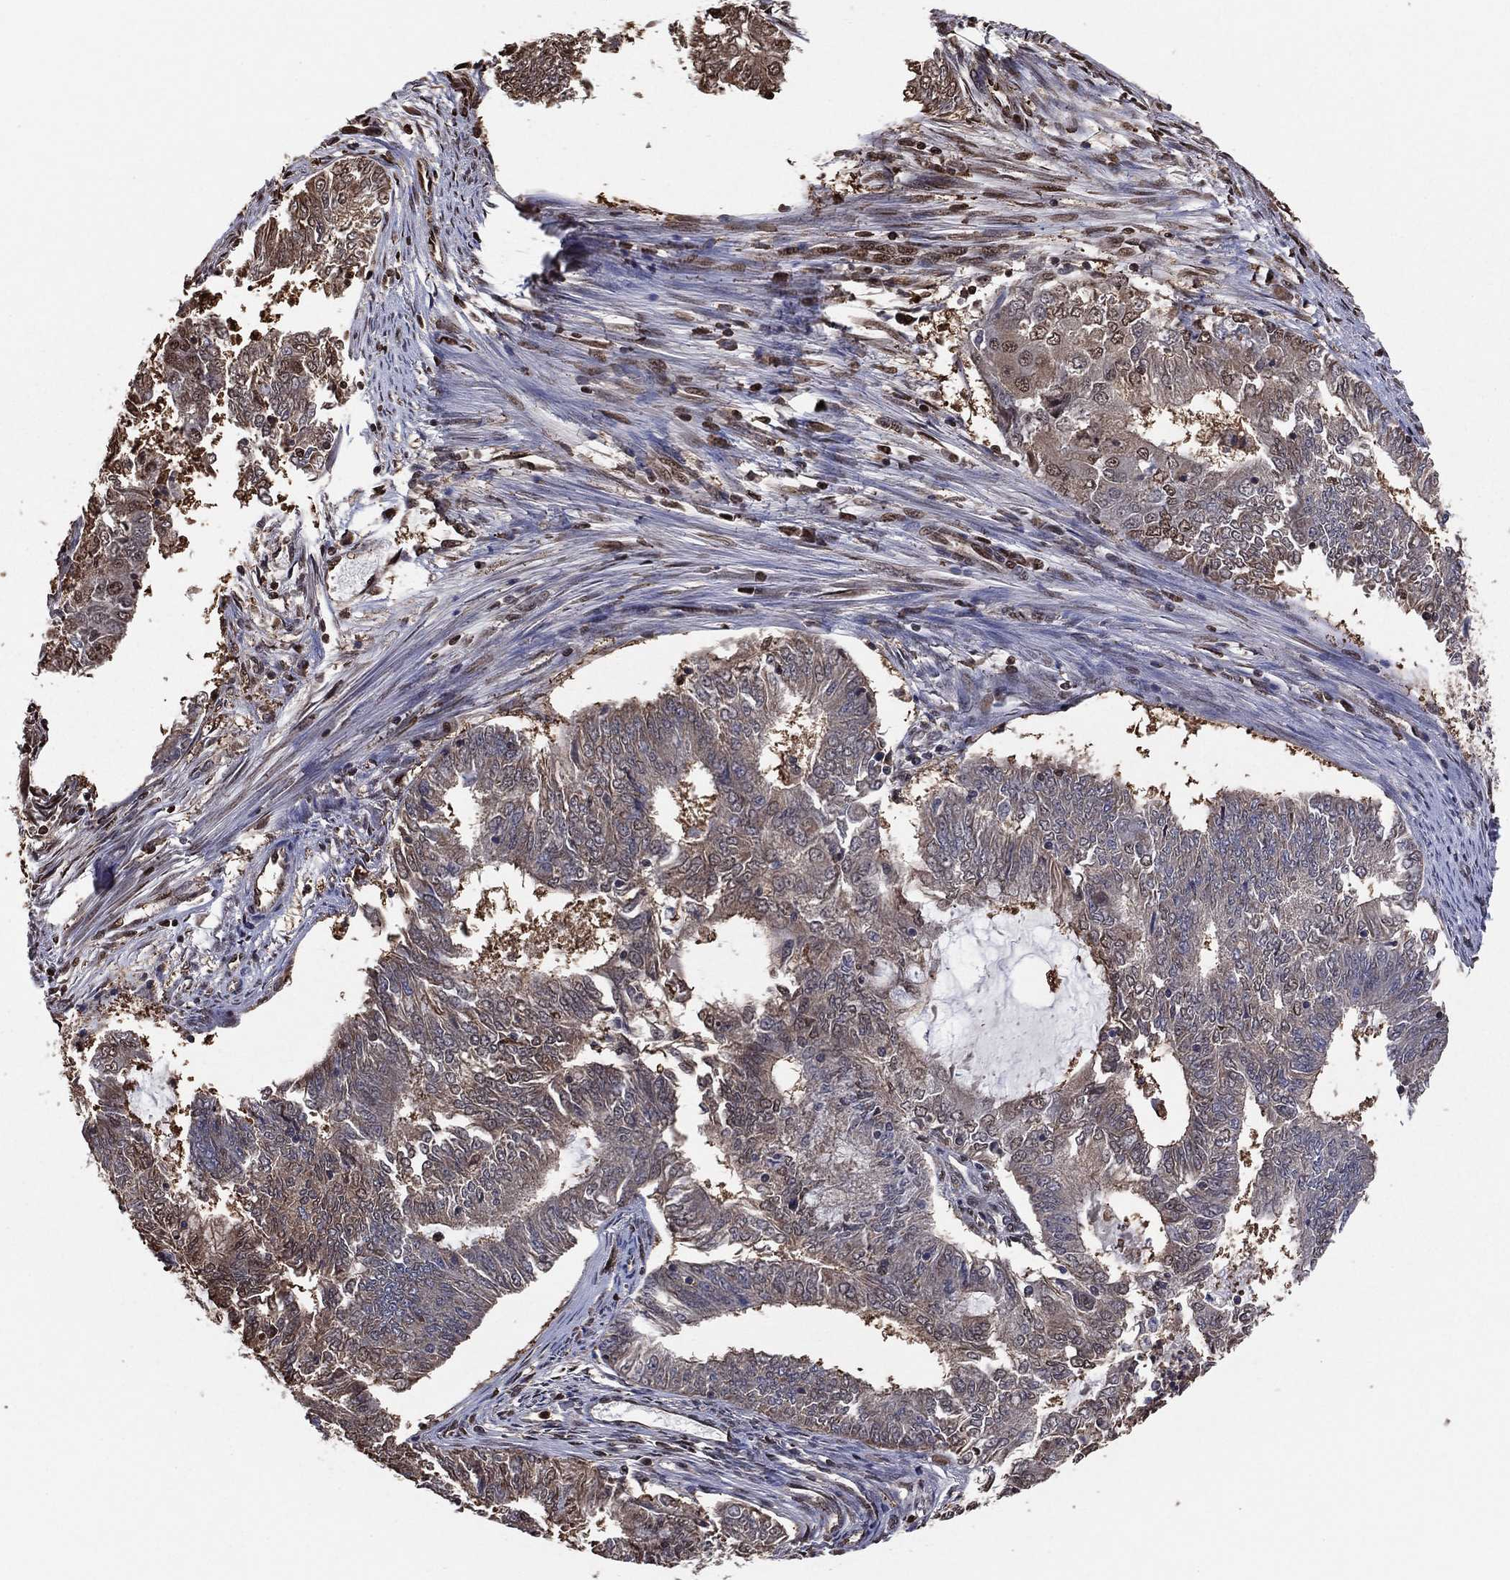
{"staining": {"intensity": "moderate", "quantity": "25%-75%", "location": "cytoplasmic/membranous,nuclear"}, "tissue": "endometrial cancer", "cell_type": "Tumor cells", "image_type": "cancer", "snomed": [{"axis": "morphology", "description": "Adenocarcinoma, NOS"}, {"axis": "topography", "description": "Endometrium"}], "caption": "Immunohistochemistry histopathology image of endometrial cancer (adenocarcinoma) stained for a protein (brown), which reveals medium levels of moderate cytoplasmic/membranous and nuclear staining in approximately 25%-75% of tumor cells.", "gene": "GAPDH", "patient": {"sex": "female", "age": 62}}